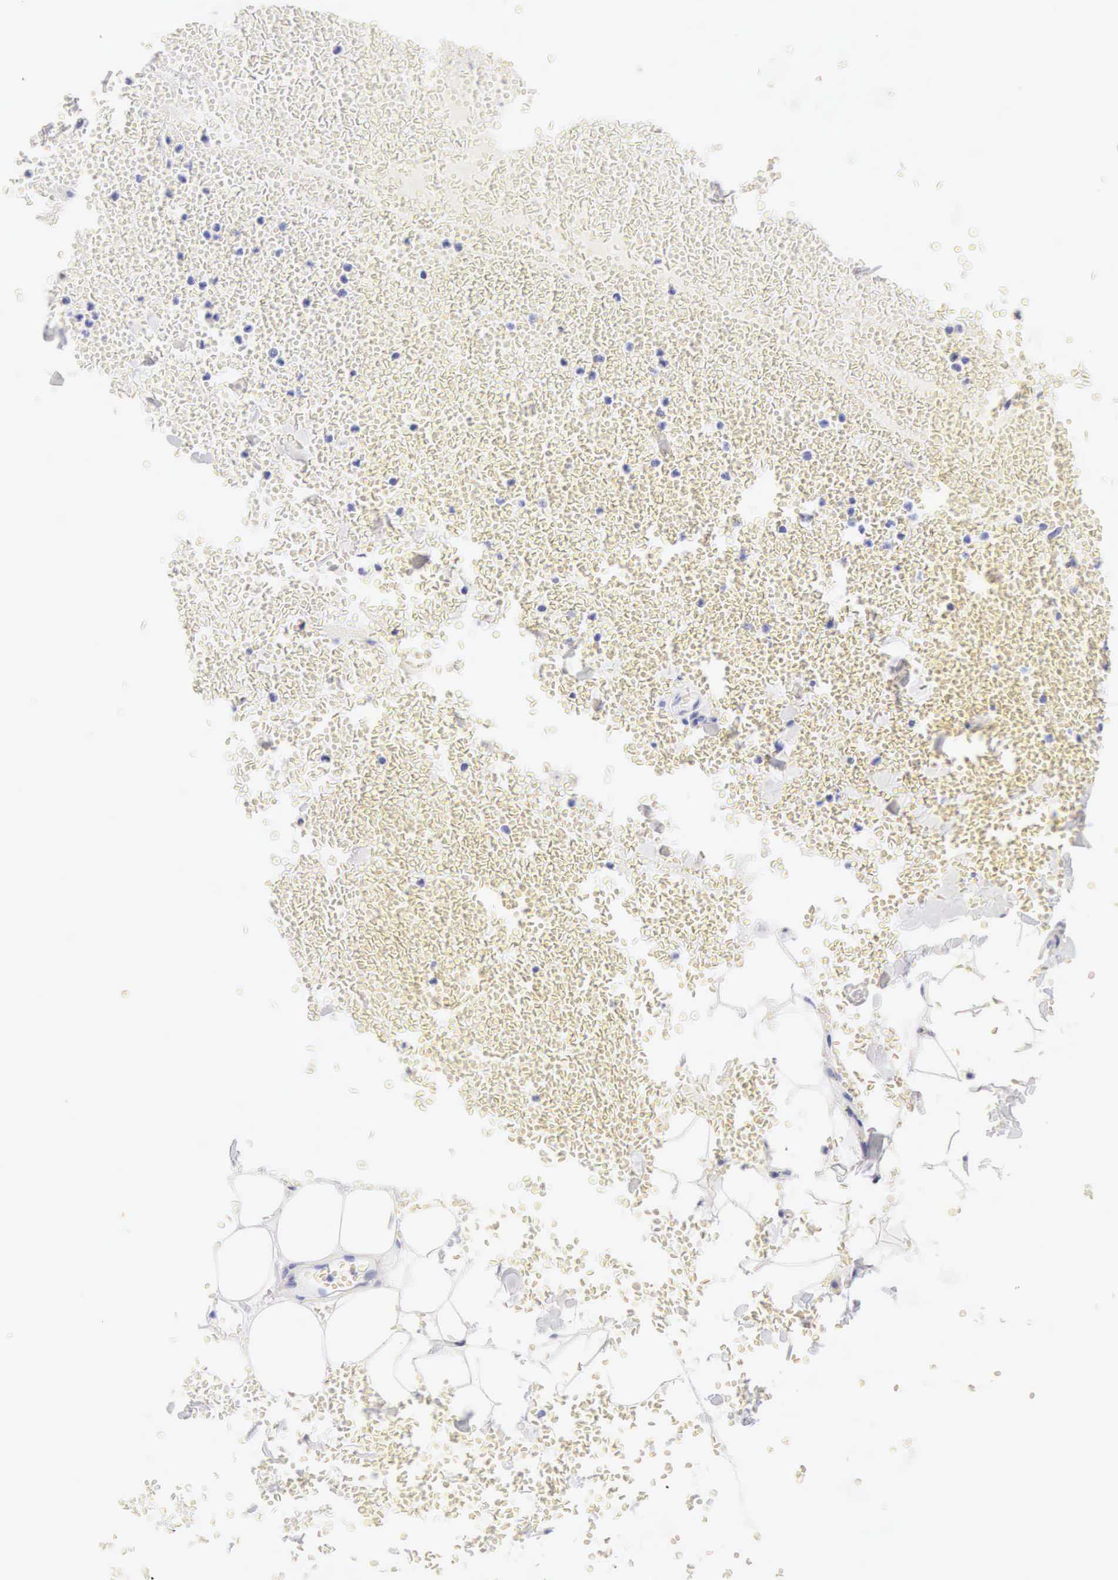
{"staining": {"intensity": "negative", "quantity": "none", "location": "none"}, "tissue": "adipose tissue", "cell_type": "Adipocytes", "image_type": "normal", "snomed": [{"axis": "morphology", "description": "Normal tissue, NOS"}, {"axis": "morphology", "description": "Inflammation, NOS"}, {"axis": "topography", "description": "Lymph node"}, {"axis": "topography", "description": "Peripheral nerve tissue"}], "caption": "Image shows no protein expression in adipocytes of benign adipose tissue. The staining was performed using DAB to visualize the protein expression in brown, while the nuclei were stained in blue with hematoxylin (Magnification: 20x).", "gene": "CDKN2A", "patient": {"sex": "male", "age": 52}}